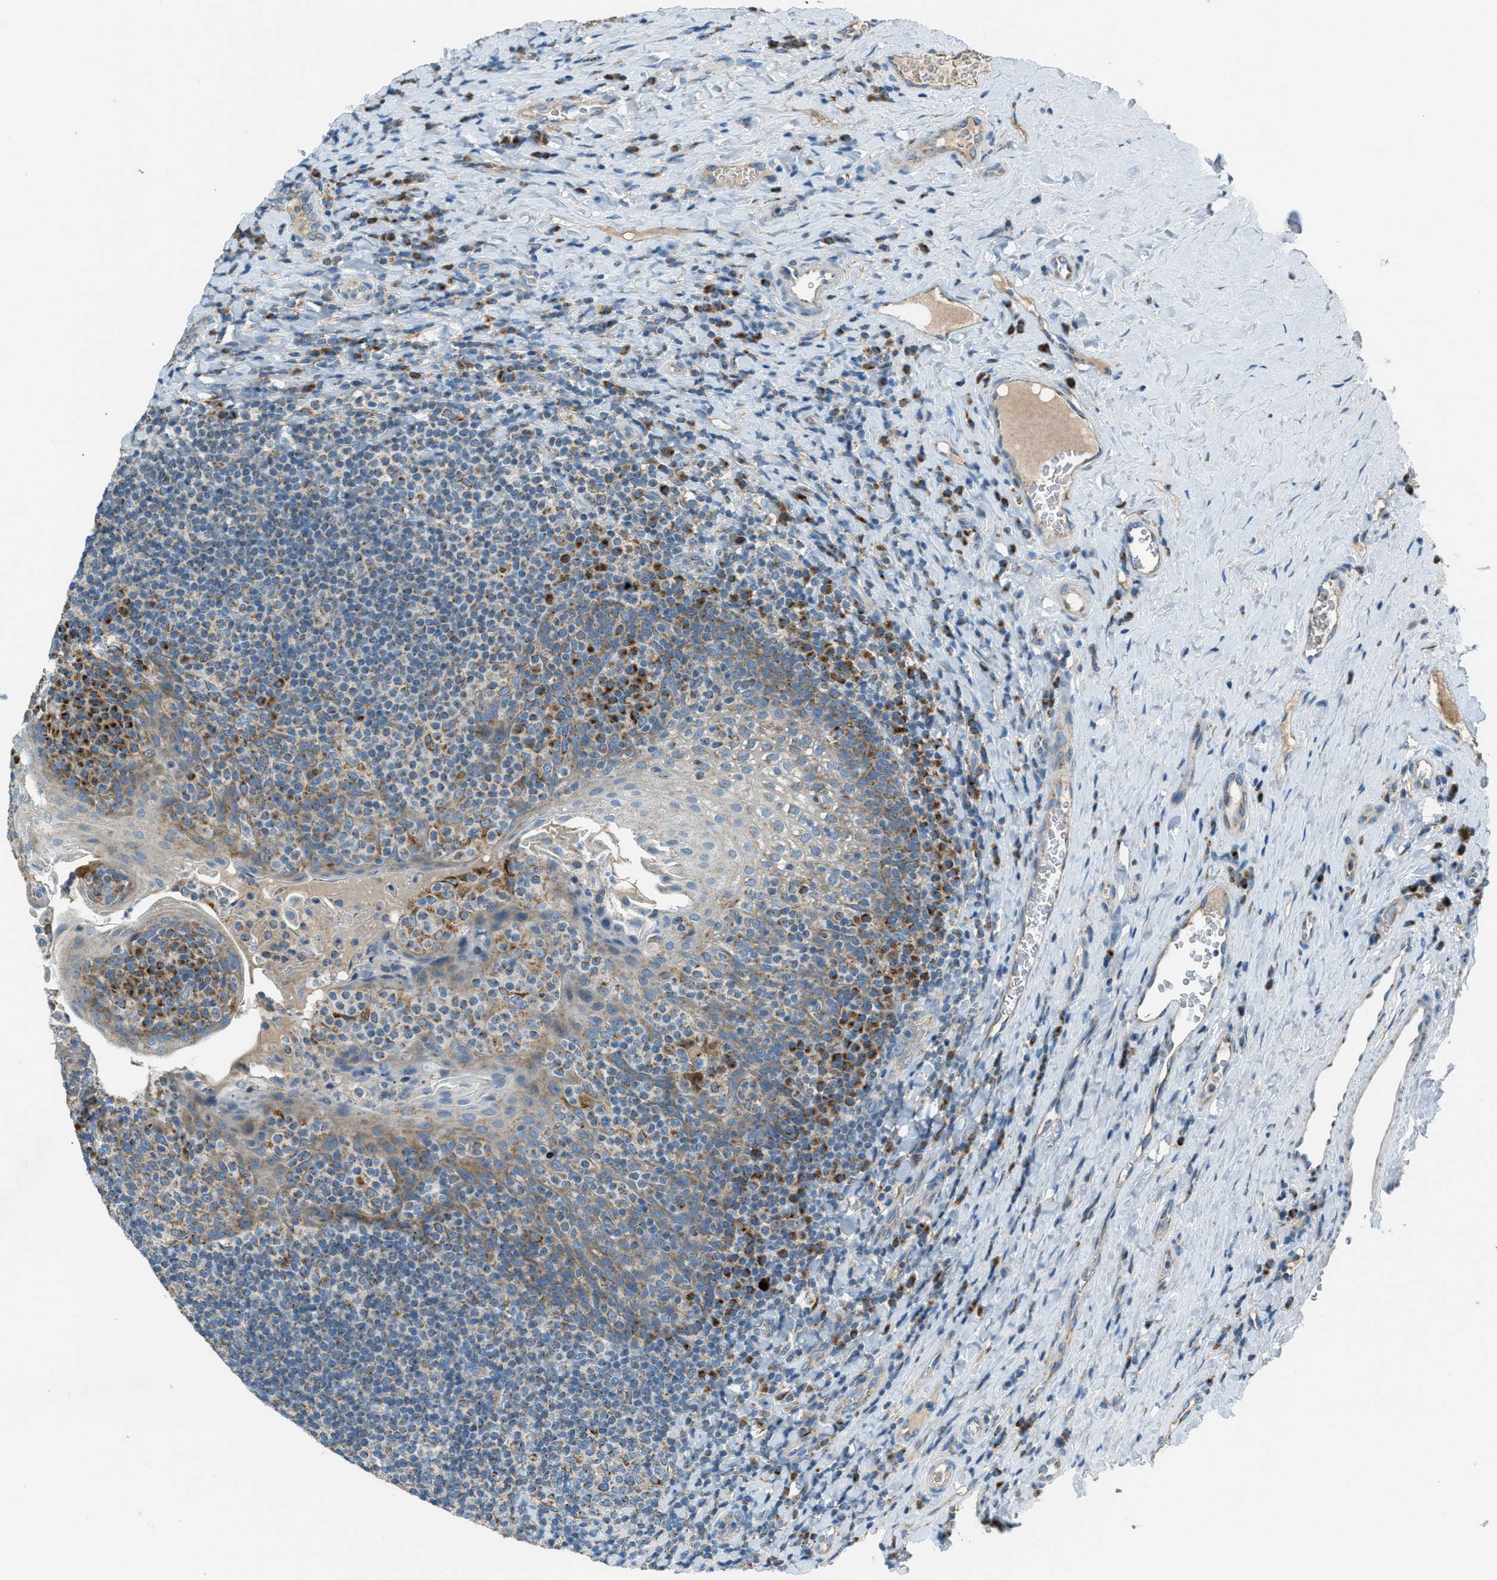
{"staining": {"intensity": "moderate", "quantity": ">75%", "location": "cytoplasmic/membranous"}, "tissue": "tonsil", "cell_type": "Germinal center cells", "image_type": "normal", "snomed": [{"axis": "morphology", "description": "Normal tissue, NOS"}, {"axis": "topography", "description": "Tonsil"}], "caption": "IHC micrograph of normal tonsil: human tonsil stained using immunohistochemistry shows medium levels of moderate protein expression localized specifically in the cytoplasmic/membranous of germinal center cells, appearing as a cytoplasmic/membranous brown color.", "gene": "BCKDK", "patient": {"sex": "male", "age": 17}}